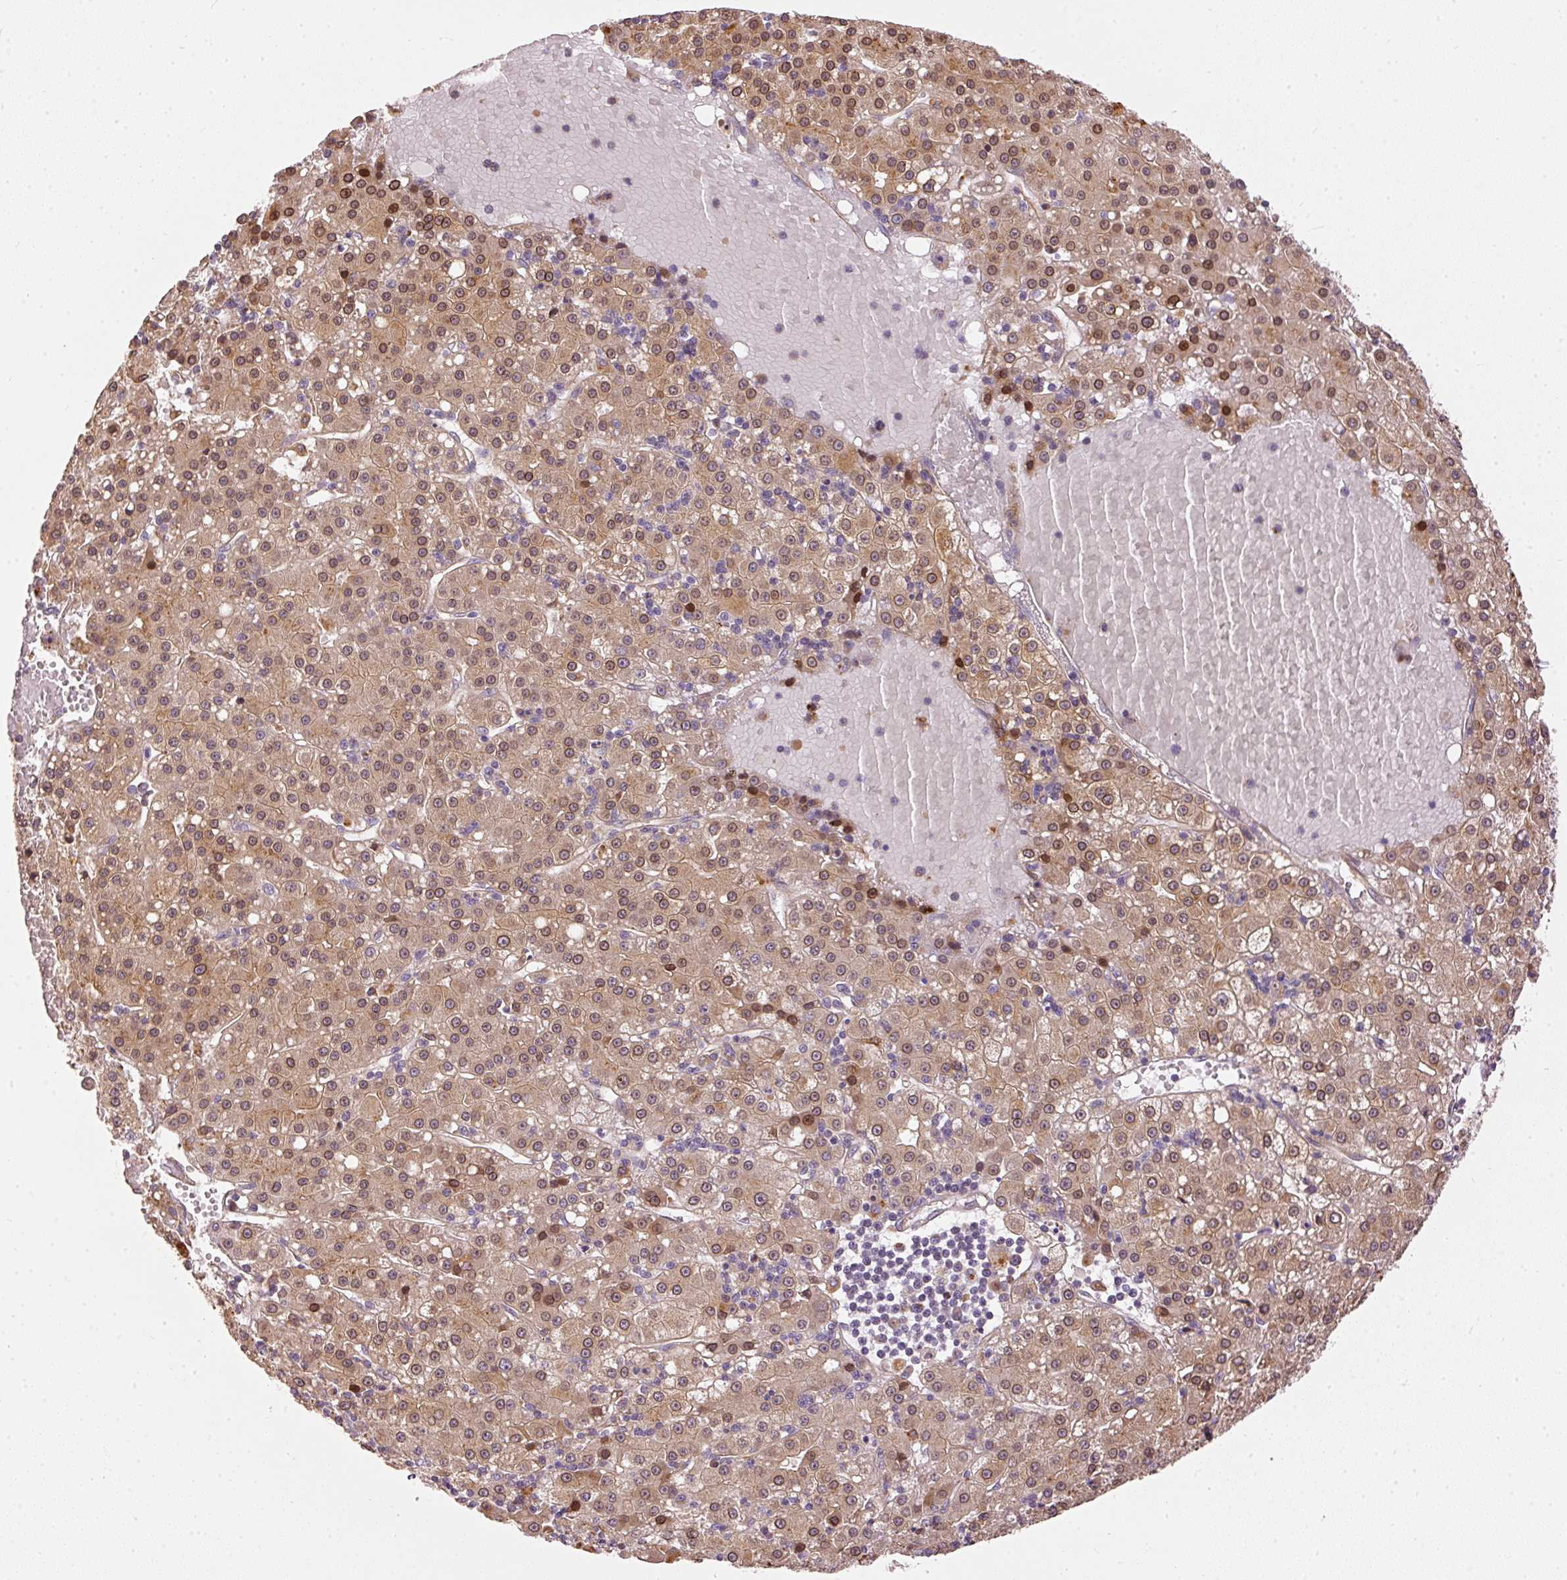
{"staining": {"intensity": "moderate", "quantity": ">75%", "location": "cytoplasmic/membranous,nuclear"}, "tissue": "liver cancer", "cell_type": "Tumor cells", "image_type": "cancer", "snomed": [{"axis": "morphology", "description": "Carcinoma, Hepatocellular, NOS"}, {"axis": "topography", "description": "Liver"}], "caption": "Immunohistochemical staining of liver cancer (hepatocellular carcinoma) demonstrates moderate cytoplasmic/membranous and nuclear protein staining in about >75% of tumor cells.", "gene": "MTHFD1L", "patient": {"sex": "male", "age": 76}}